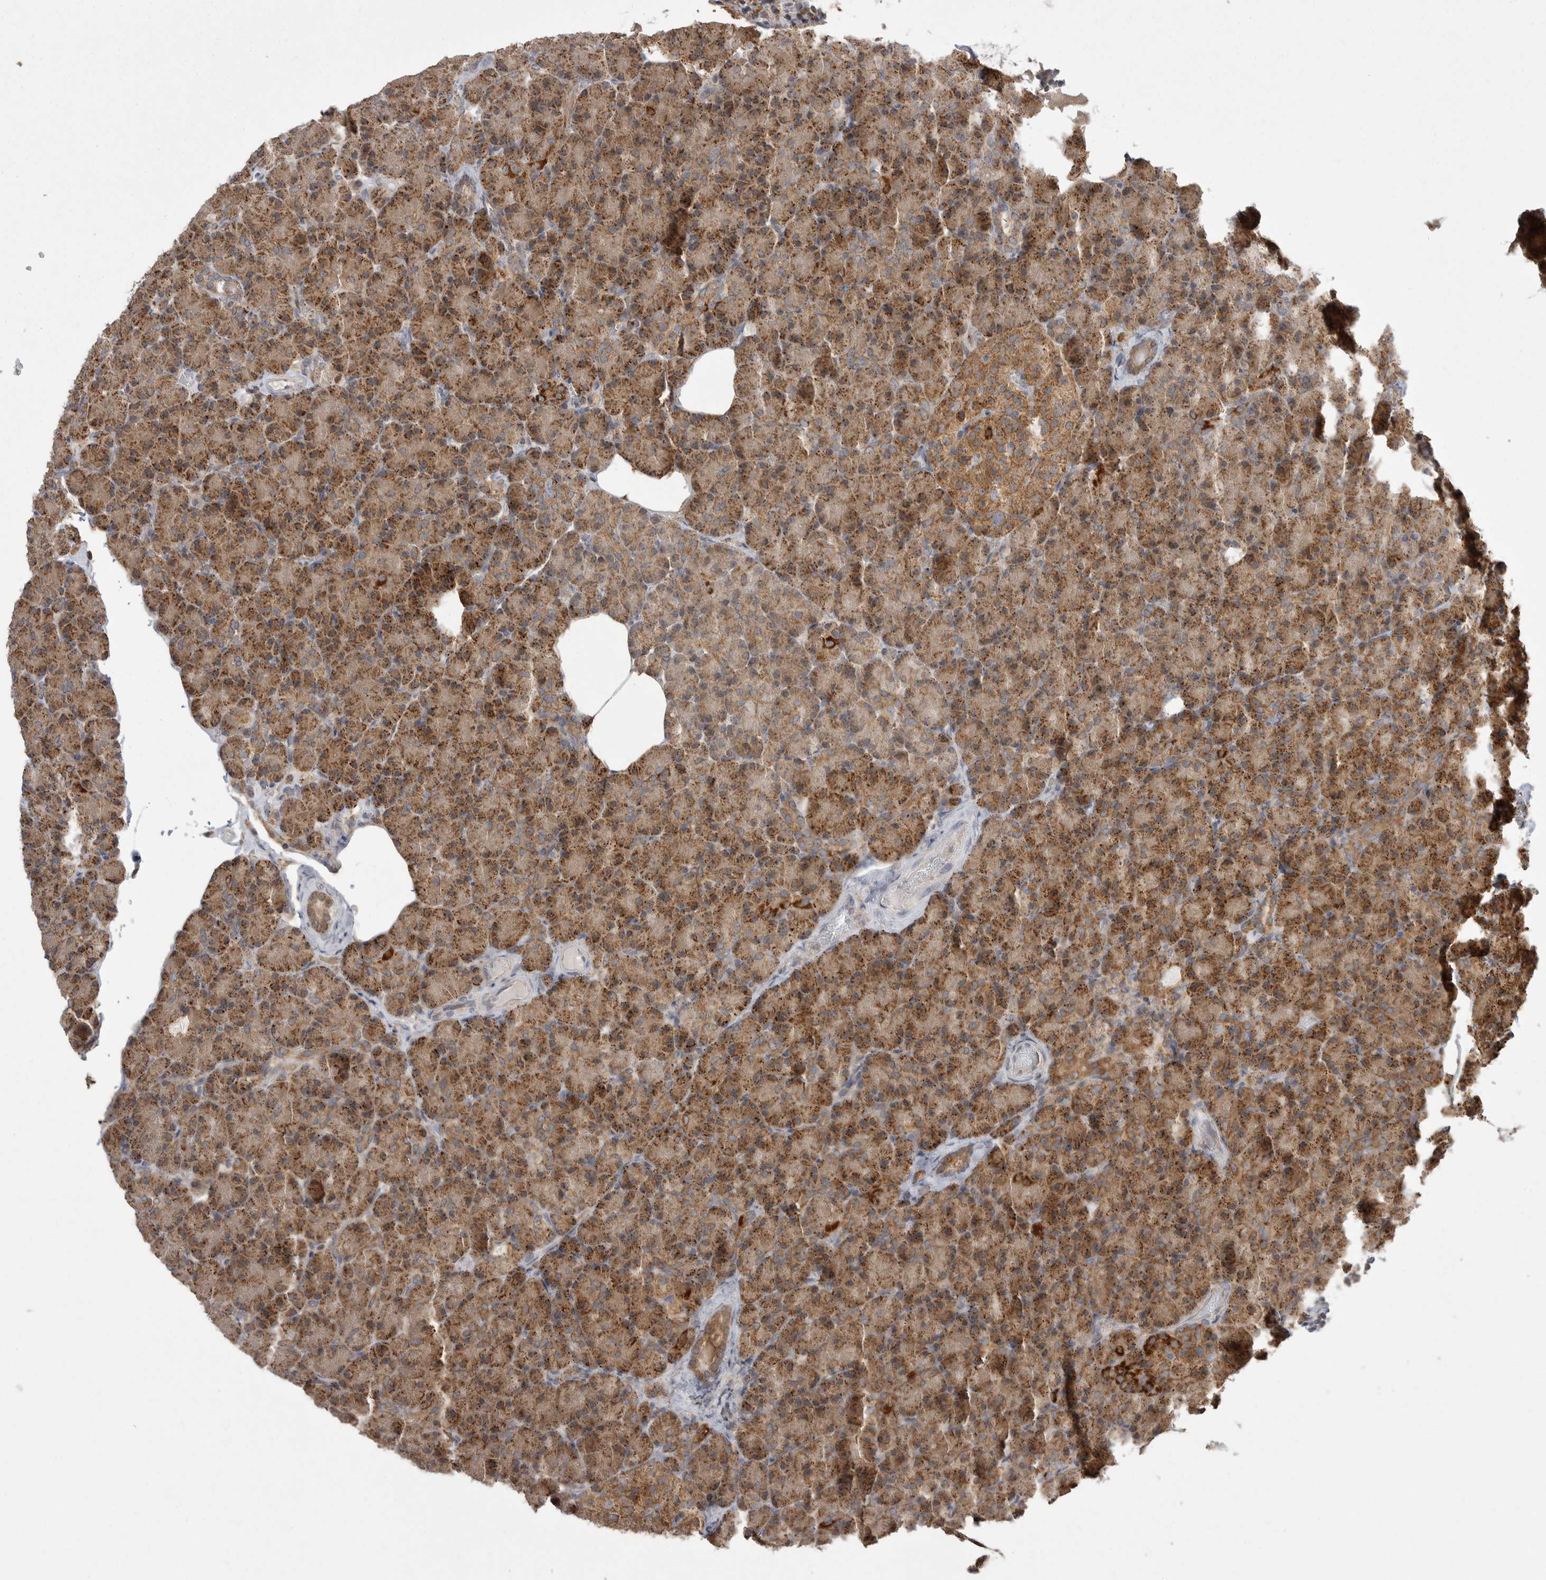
{"staining": {"intensity": "strong", "quantity": ">75%", "location": "cytoplasmic/membranous"}, "tissue": "pancreas", "cell_type": "Exocrine glandular cells", "image_type": "normal", "snomed": [{"axis": "morphology", "description": "Normal tissue, NOS"}, {"axis": "topography", "description": "Pancreas"}], "caption": "Immunohistochemical staining of unremarkable pancreas reveals >75% levels of strong cytoplasmic/membranous protein positivity in about >75% of exocrine glandular cells.", "gene": "KYAT3", "patient": {"sex": "female", "age": 43}}